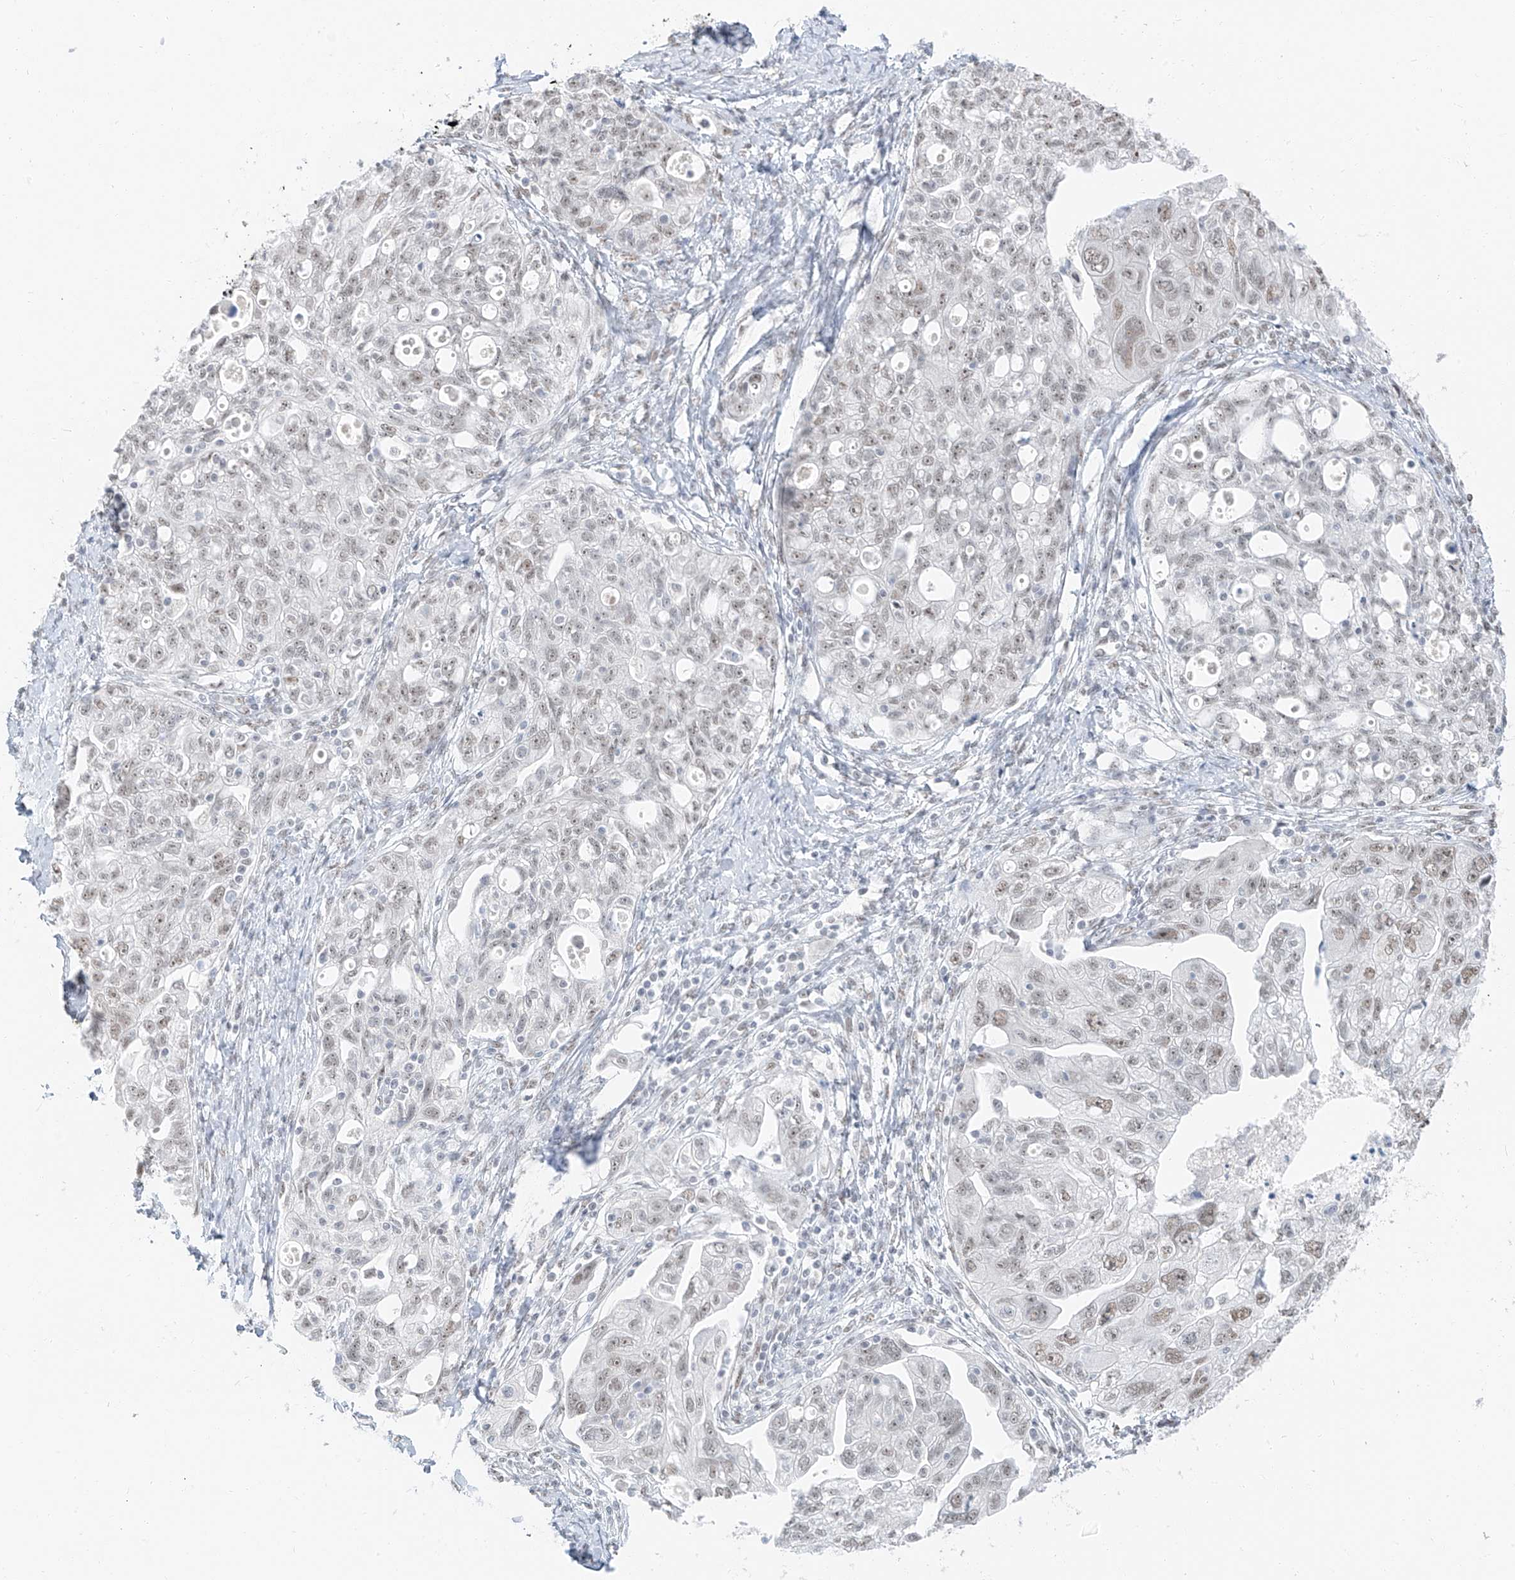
{"staining": {"intensity": "weak", "quantity": "25%-75%", "location": "nuclear"}, "tissue": "ovarian cancer", "cell_type": "Tumor cells", "image_type": "cancer", "snomed": [{"axis": "morphology", "description": "Carcinoma, NOS"}, {"axis": "morphology", "description": "Cystadenocarcinoma, serous, NOS"}, {"axis": "topography", "description": "Ovary"}], "caption": "Ovarian cancer (carcinoma) stained with immunohistochemistry (IHC) exhibits weak nuclear positivity in approximately 25%-75% of tumor cells.", "gene": "PGC", "patient": {"sex": "female", "age": 69}}